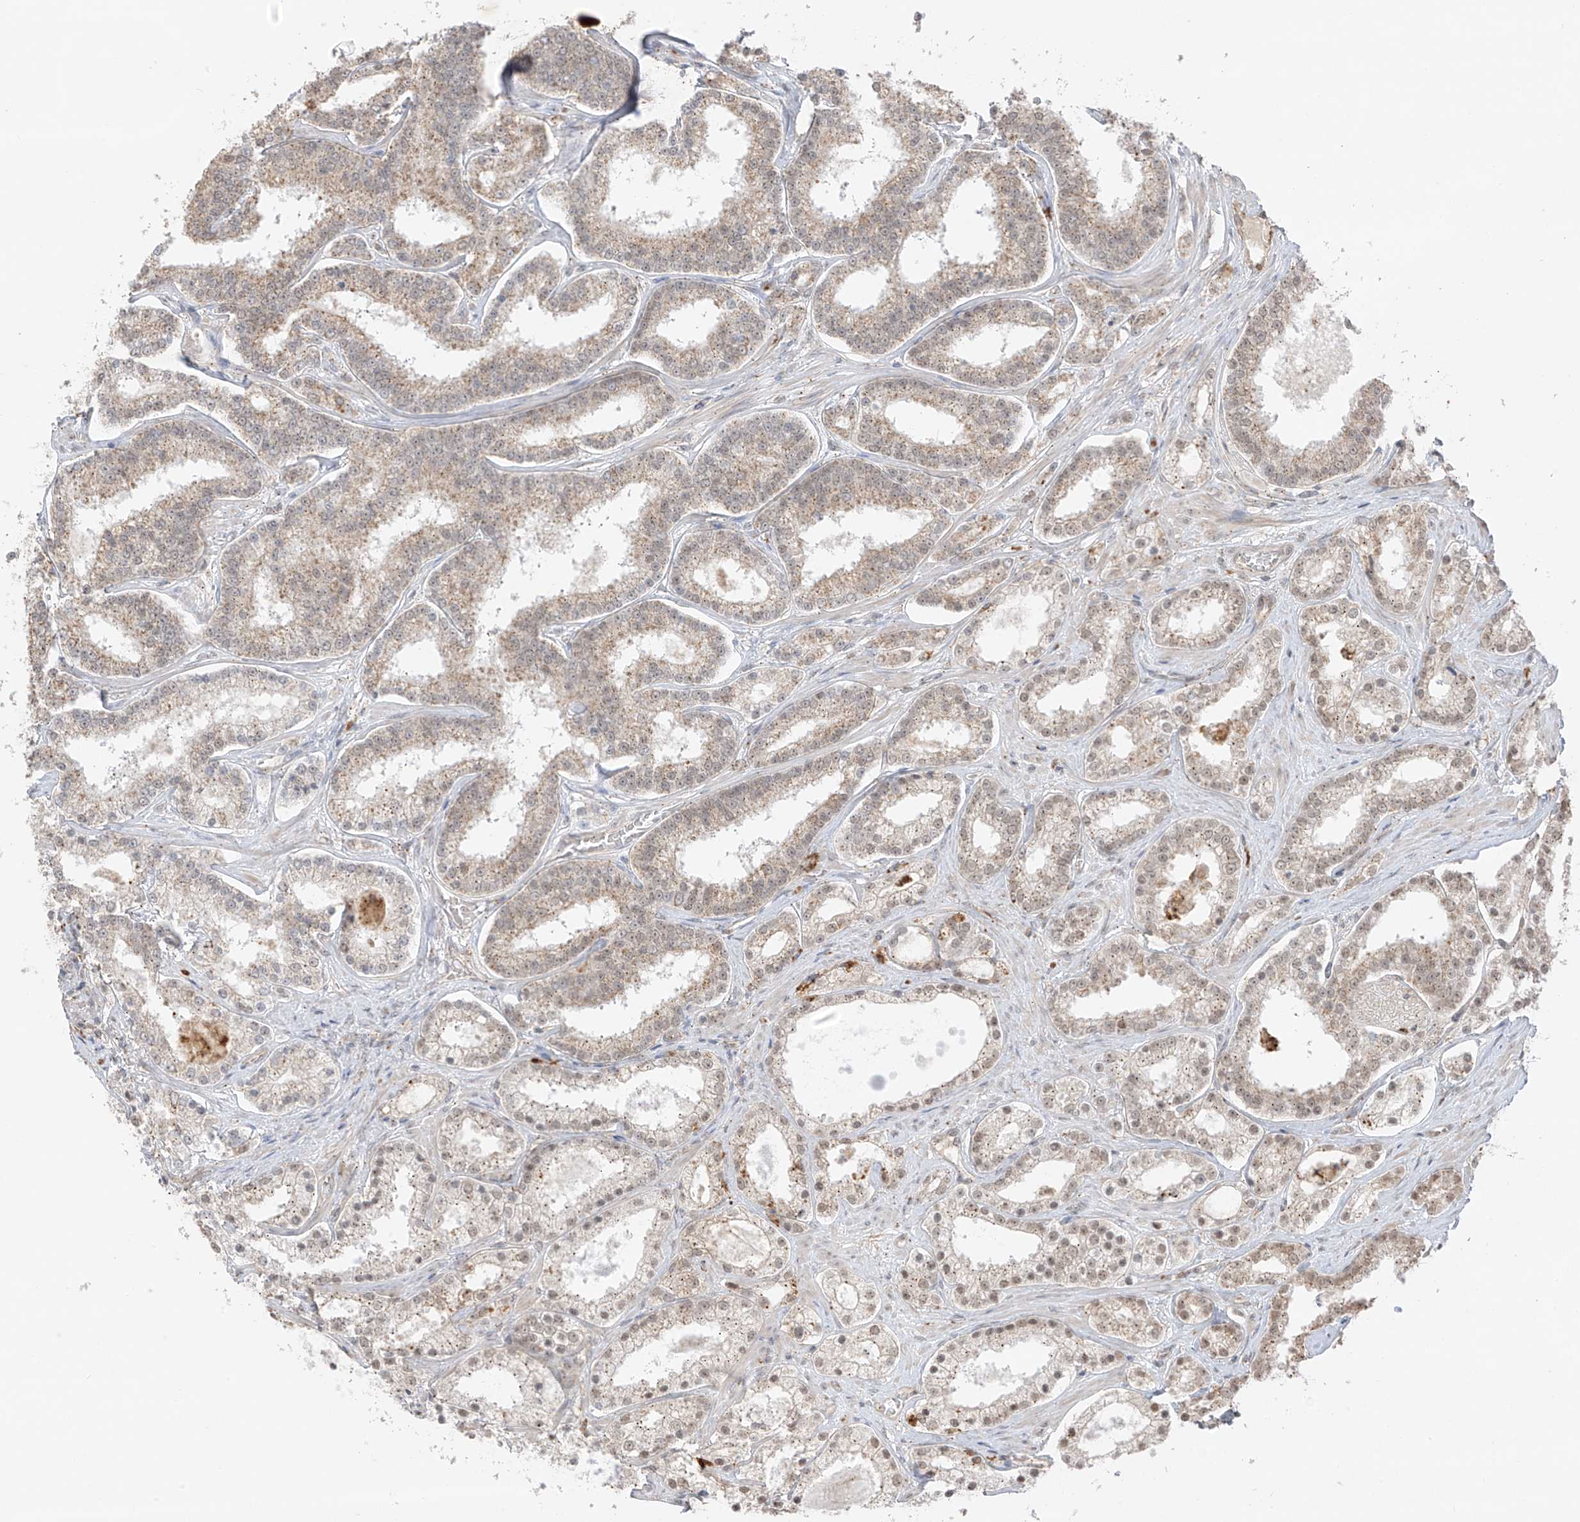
{"staining": {"intensity": "moderate", "quantity": "<25%", "location": "cytoplasmic/membranous"}, "tissue": "prostate cancer", "cell_type": "Tumor cells", "image_type": "cancer", "snomed": [{"axis": "morphology", "description": "Normal tissue, NOS"}, {"axis": "morphology", "description": "Adenocarcinoma, High grade"}, {"axis": "topography", "description": "Prostate"}], "caption": "Adenocarcinoma (high-grade) (prostate) stained with immunohistochemistry (IHC) demonstrates moderate cytoplasmic/membranous staining in approximately <25% of tumor cells.", "gene": "N4BP3", "patient": {"sex": "male", "age": 83}}